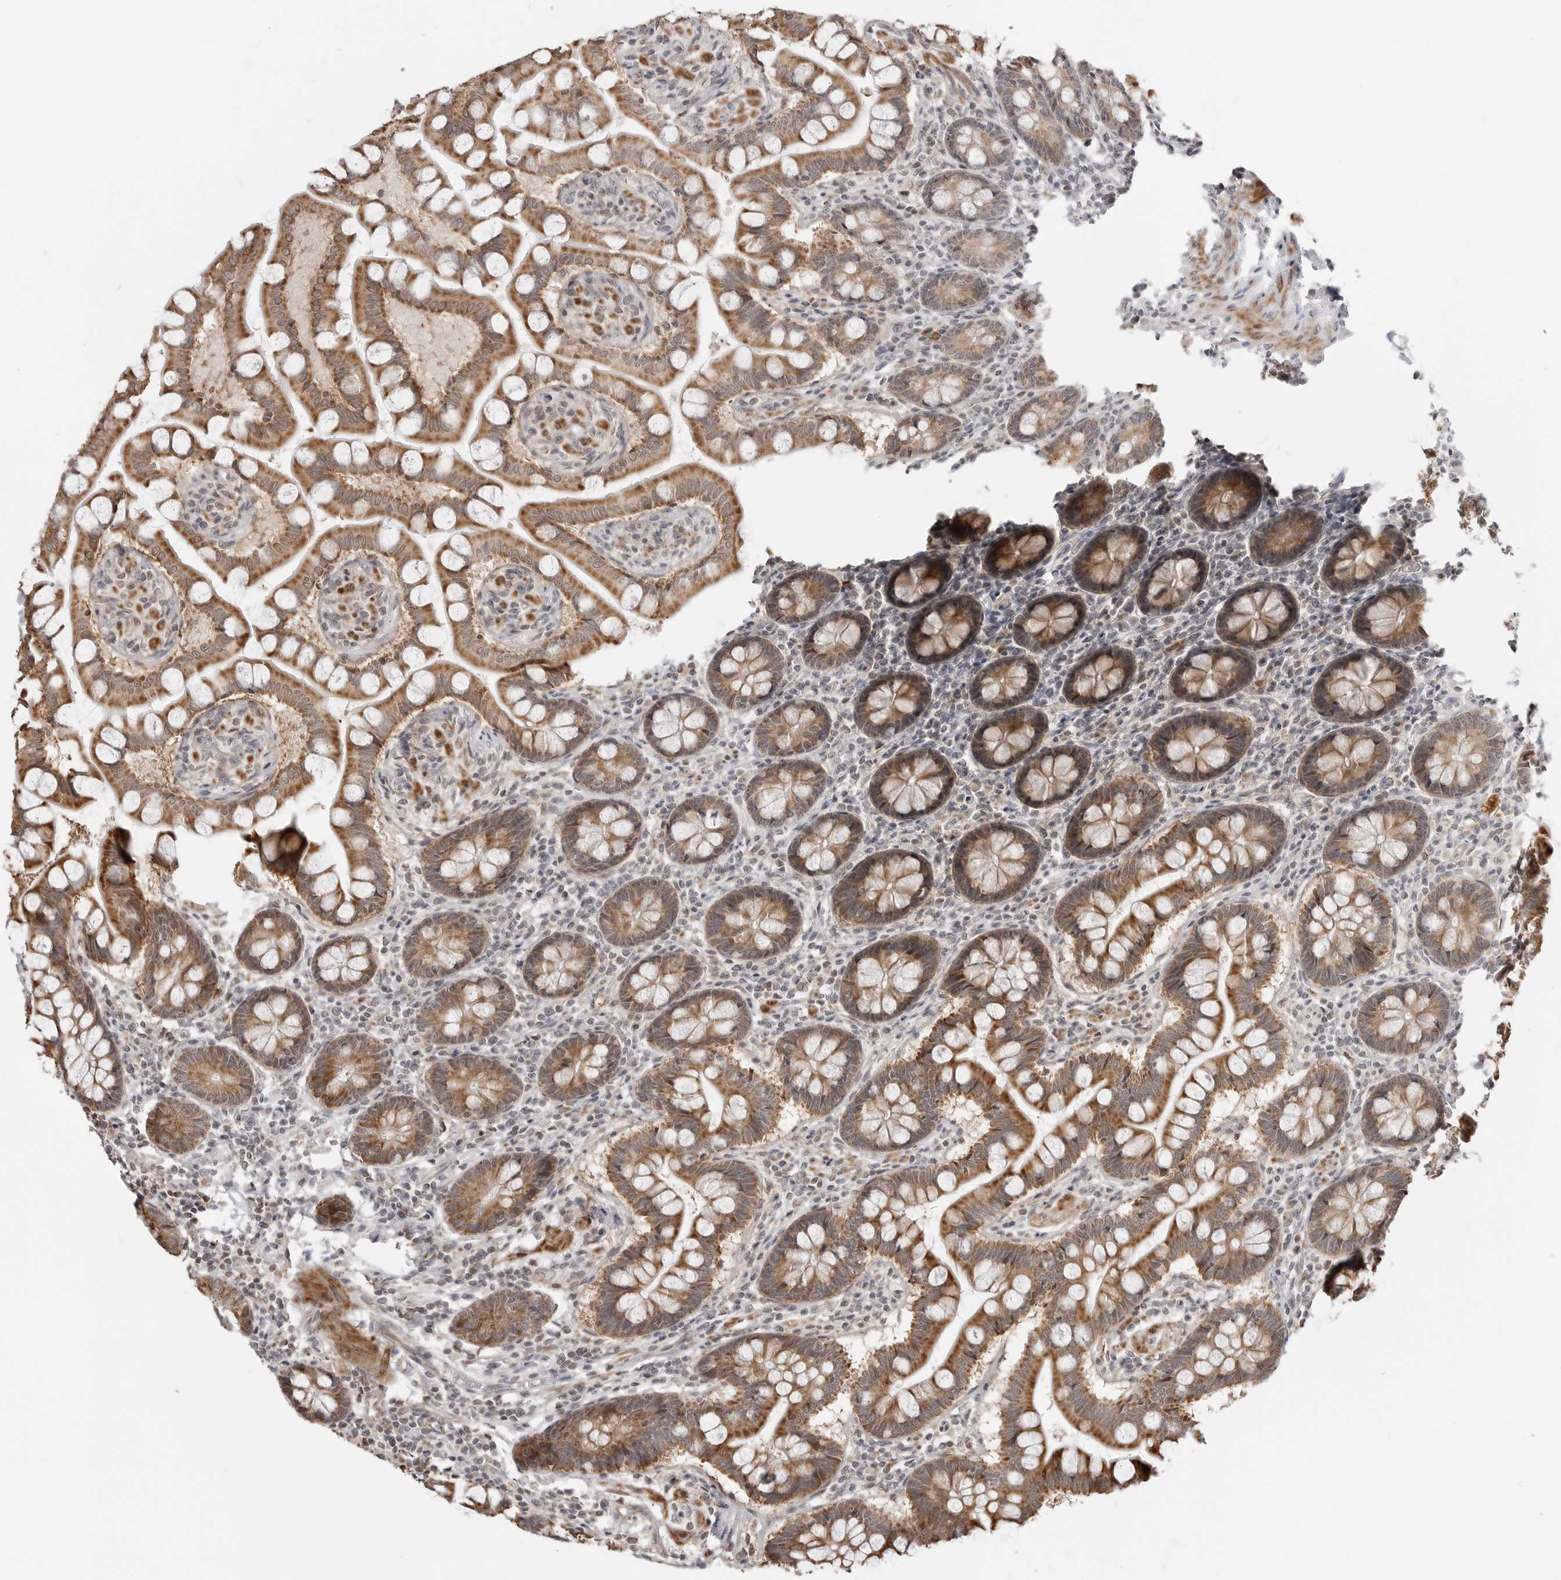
{"staining": {"intensity": "moderate", "quantity": ">75%", "location": "cytoplasmic/membranous"}, "tissue": "small intestine", "cell_type": "Glandular cells", "image_type": "normal", "snomed": [{"axis": "morphology", "description": "Normal tissue, NOS"}, {"axis": "topography", "description": "Small intestine"}], "caption": "DAB immunohistochemical staining of normal small intestine exhibits moderate cytoplasmic/membranous protein staining in about >75% of glandular cells. (DAB (3,3'-diaminobenzidine) IHC with brightfield microscopy, high magnification).", "gene": "PEX2", "patient": {"sex": "male", "age": 41}}